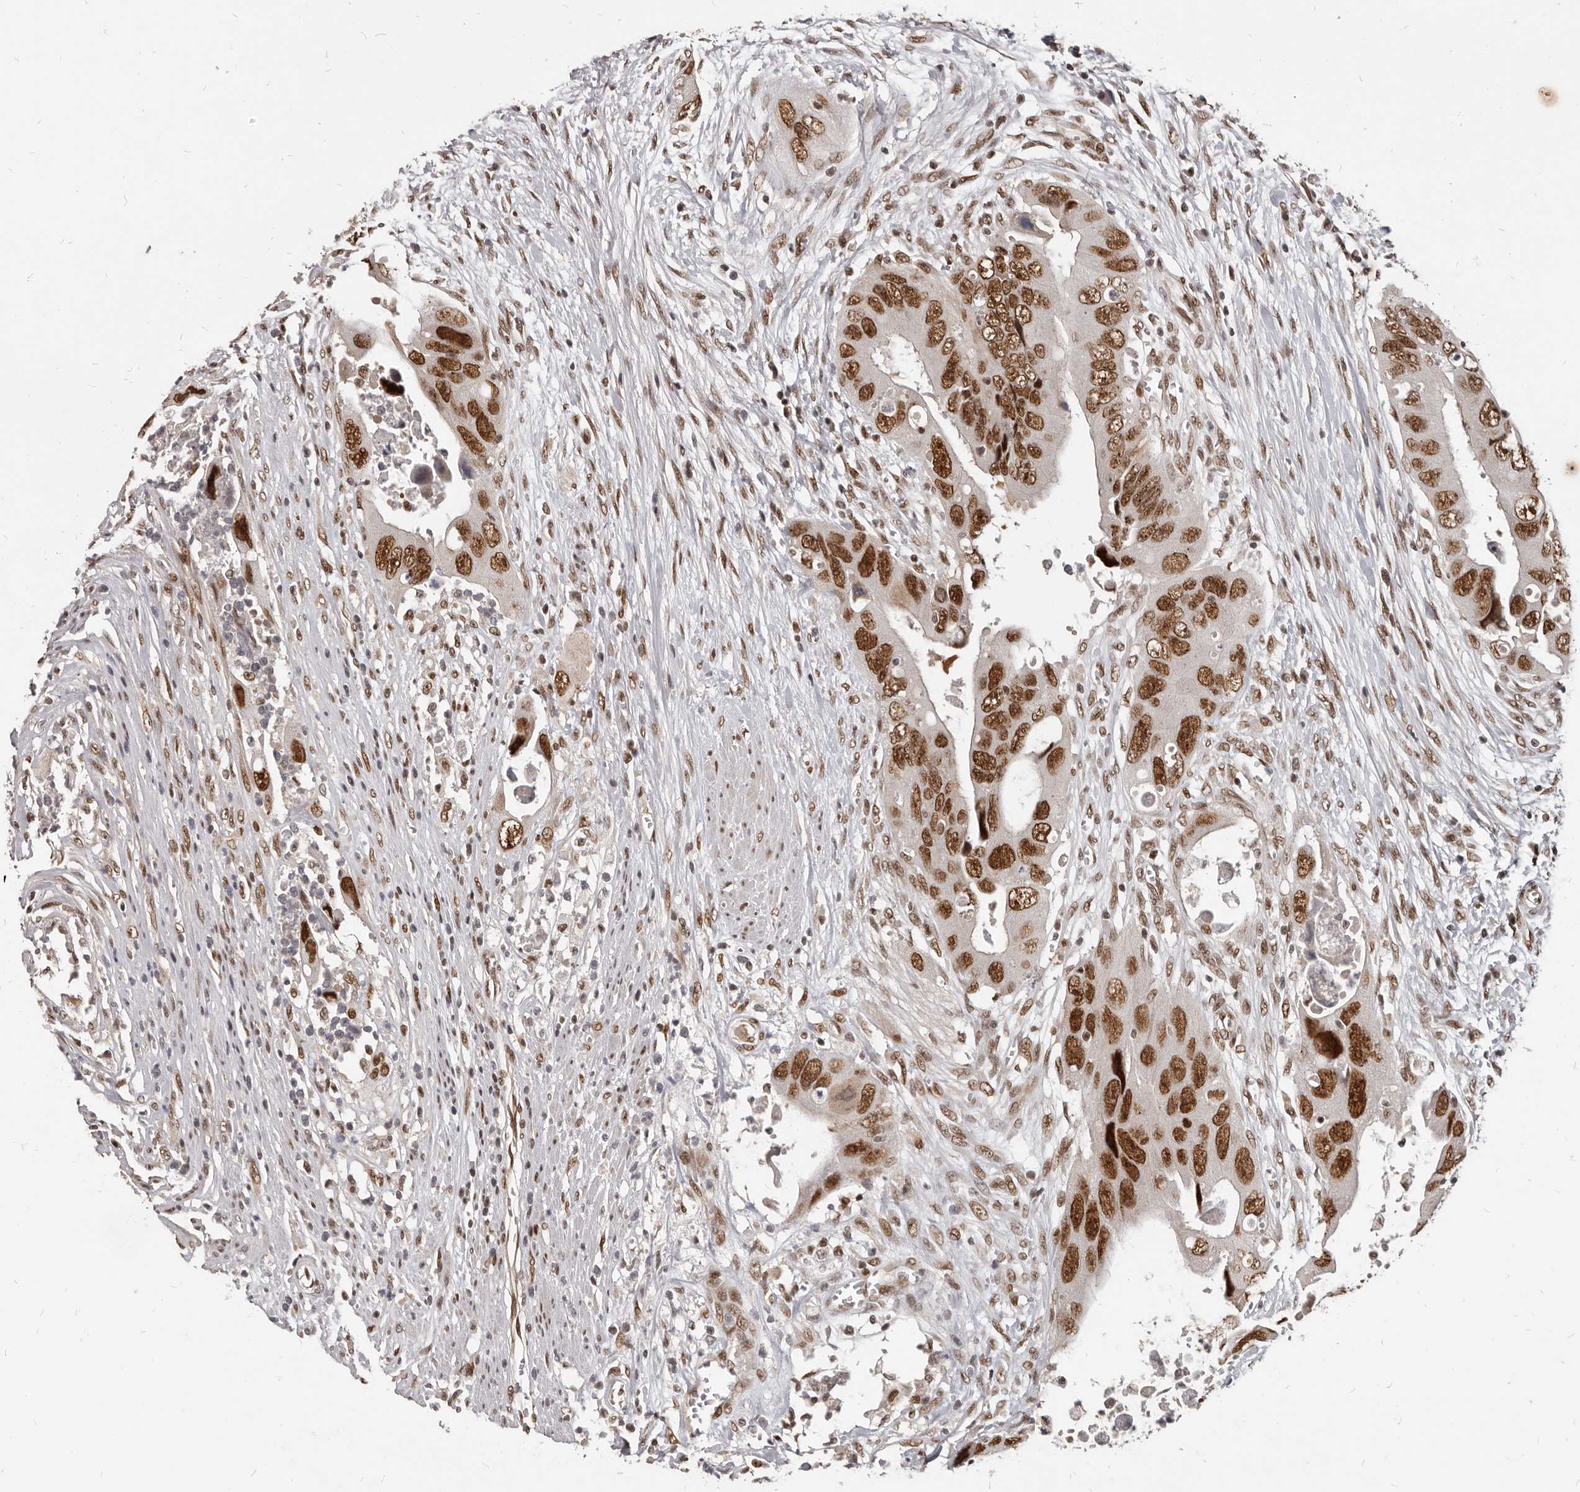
{"staining": {"intensity": "strong", "quantity": ">75%", "location": "nuclear"}, "tissue": "colorectal cancer", "cell_type": "Tumor cells", "image_type": "cancer", "snomed": [{"axis": "morphology", "description": "Adenocarcinoma, NOS"}, {"axis": "topography", "description": "Rectum"}], "caption": "An image of human colorectal cancer stained for a protein reveals strong nuclear brown staining in tumor cells.", "gene": "ATF5", "patient": {"sex": "male", "age": 70}}